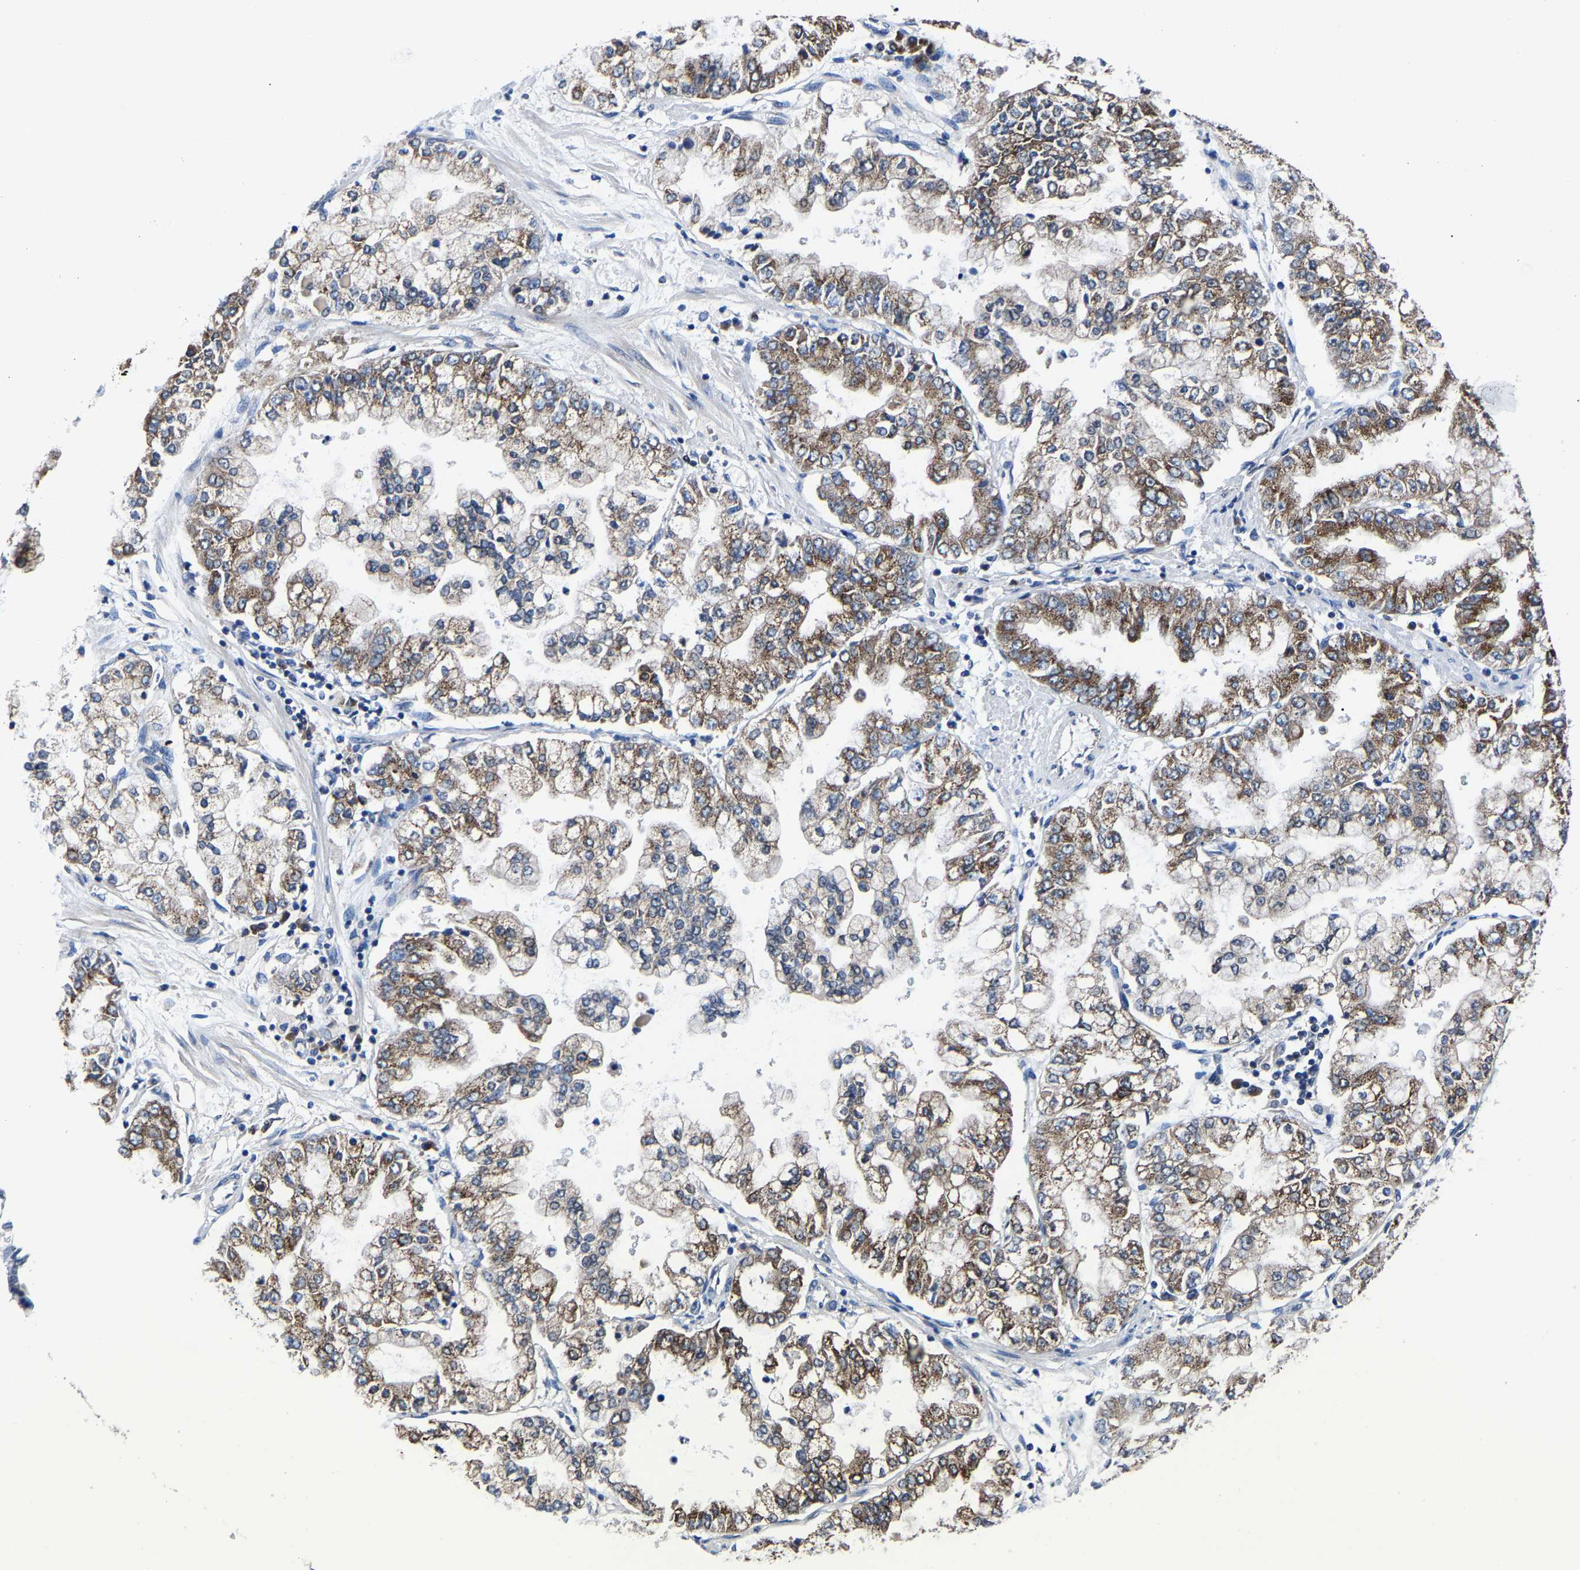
{"staining": {"intensity": "moderate", "quantity": ">75%", "location": "cytoplasmic/membranous"}, "tissue": "stomach cancer", "cell_type": "Tumor cells", "image_type": "cancer", "snomed": [{"axis": "morphology", "description": "Adenocarcinoma, NOS"}, {"axis": "topography", "description": "Stomach"}], "caption": "Tumor cells display medium levels of moderate cytoplasmic/membranous positivity in approximately >75% of cells in stomach cancer (adenocarcinoma).", "gene": "EBAG9", "patient": {"sex": "male", "age": 76}}